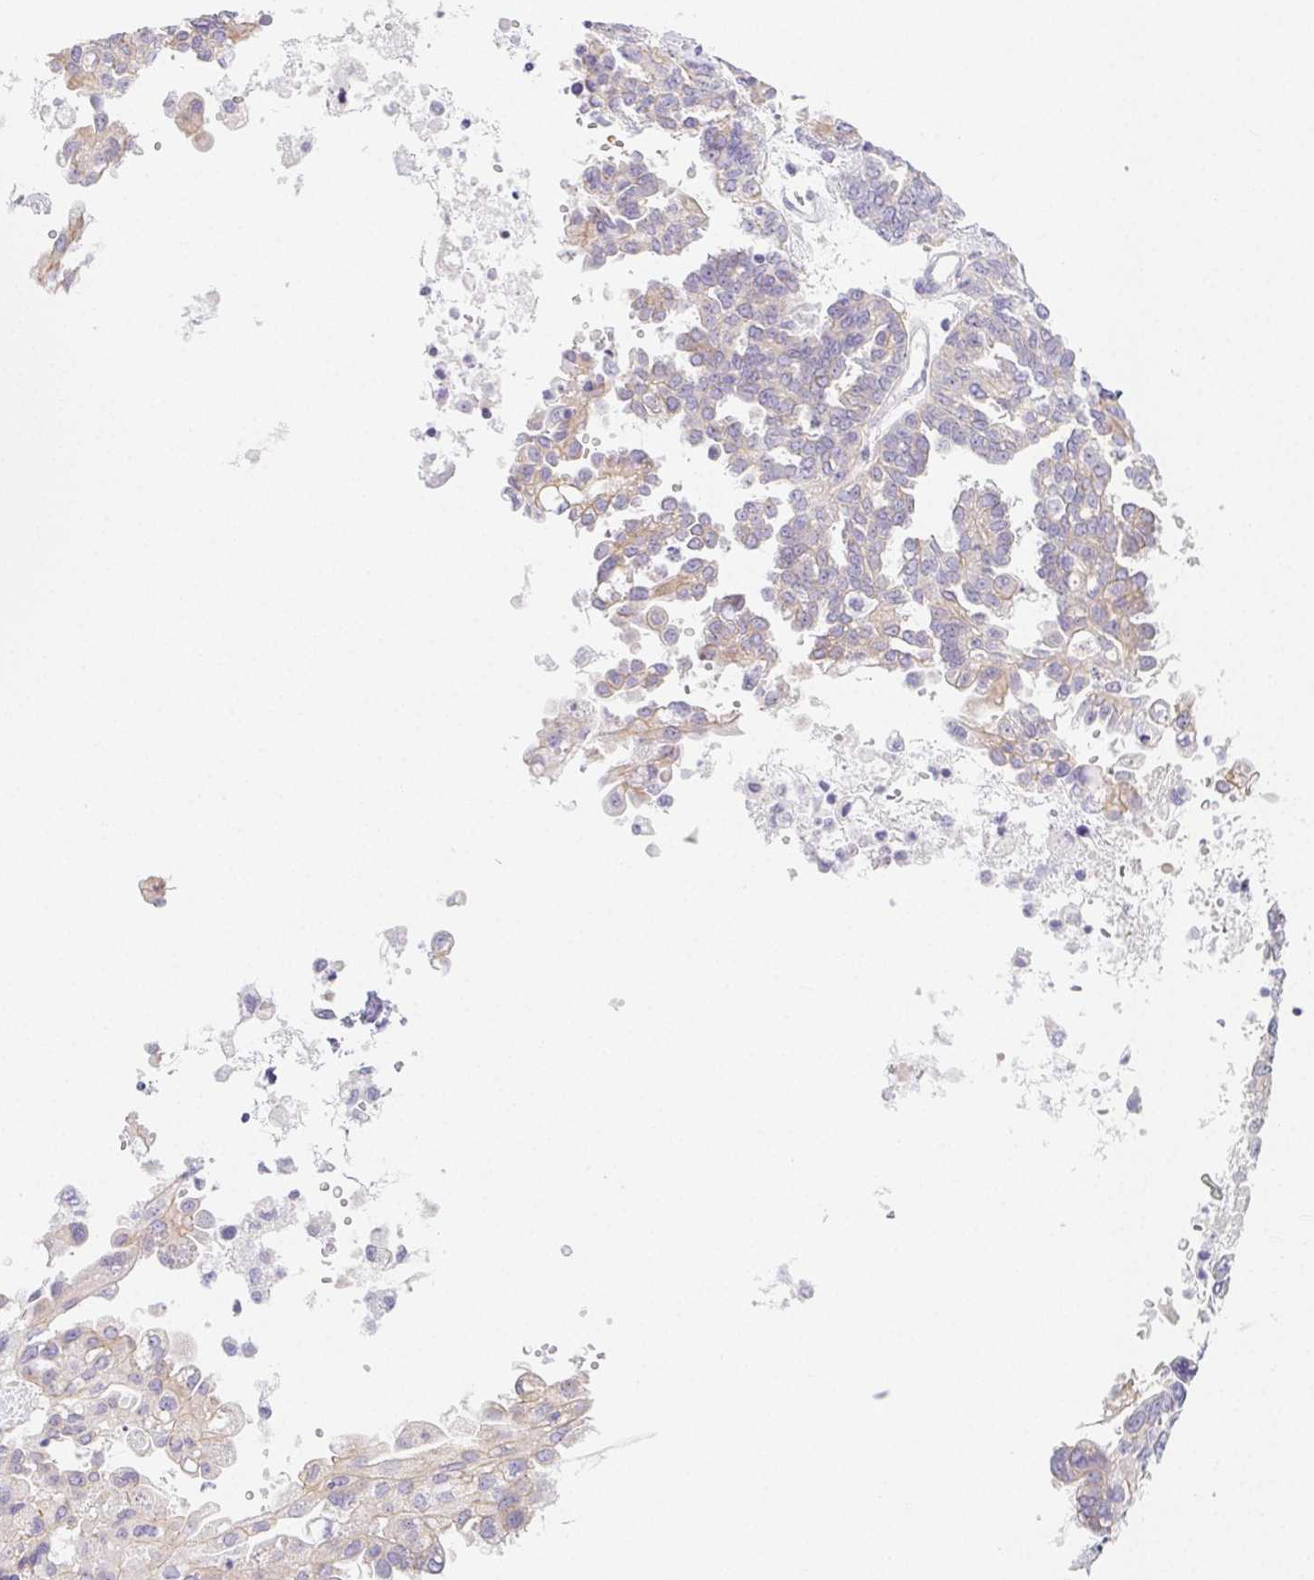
{"staining": {"intensity": "weak", "quantity": "25%-75%", "location": "cytoplasmic/membranous"}, "tissue": "ovarian cancer", "cell_type": "Tumor cells", "image_type": "cancer", "snomed": [{"axis": "morphology", "description": "Cystadenocarcinoma, serous, NOS"}, {"axis": "topography", "description": "Ovary"}], "caption": "DAB (3,3'-diaminobenzidine) immunohistochemical staining of ovarian cancer (serous cystadenocarcinoma) displays weak cytoplasmic/membranous protein staining in about 25%-75% of tumor cells. (Stains: DAB in brown, nuclei in blue, Microscopy: brightfield microscopy at high magnification).", "gene": "ZBBX", "patient": {"sex": "female", "age": 53}}